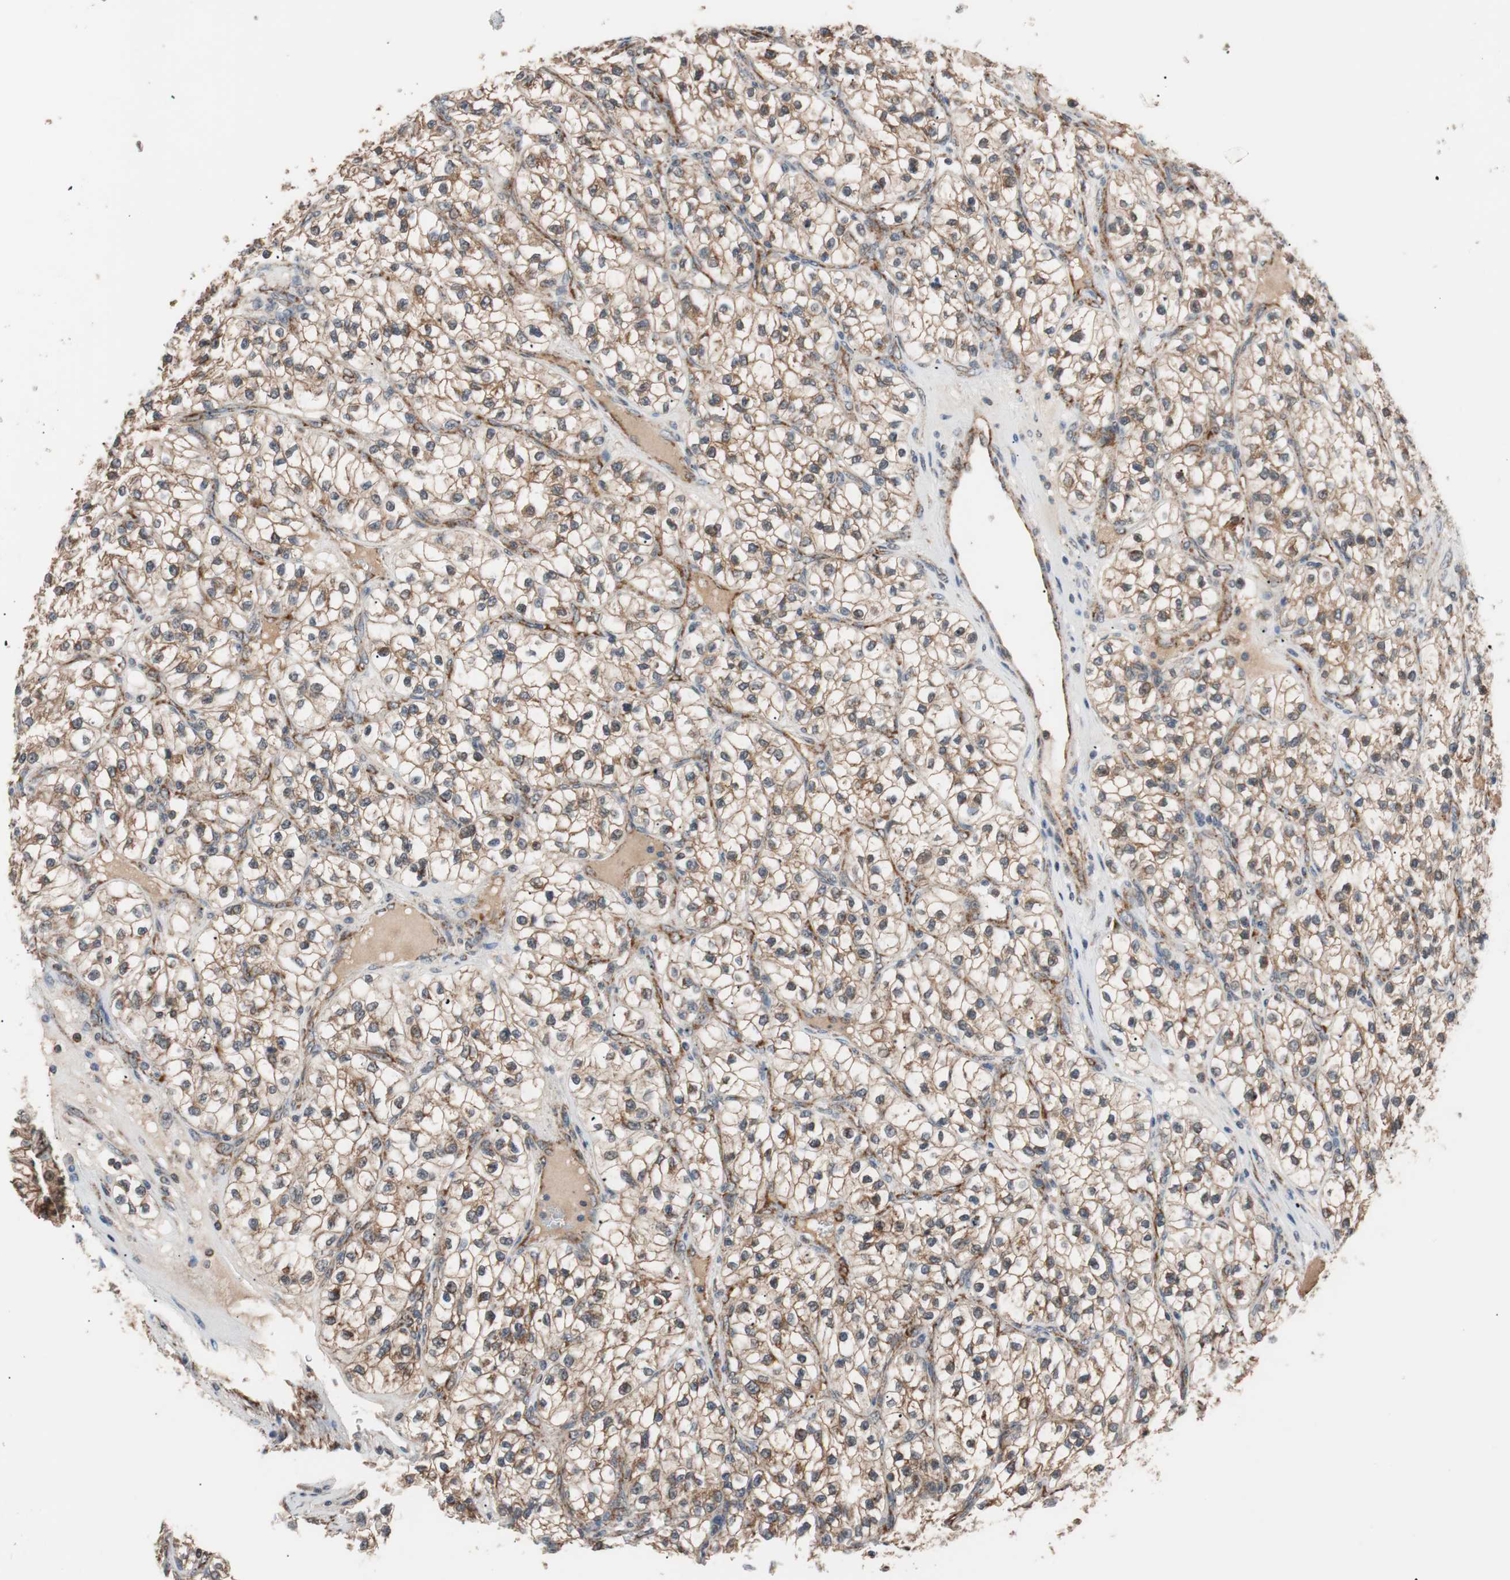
{"staining": {"intensity": "moderate", "quantity": ">75%", "location": "cytoplasmic/membranous"}, "tissue": "renal cancer", "cell_type": "Tumor cells", "image_type": "cancer", "snomed": [{"axis": "morphology", "description": "Adenocarcinoma, NOS"}, {"axis": "topography", "description": "Kidney"}], "caption": "Immunohistochemical staining of human adenocarcinoma (renal) shows medium levels of moderate cytoplasmic/membranous protein positivity in about >75% of tumor cells.", "gene": "PITRM1", "patient": {"sex": "female", "age": 57}}